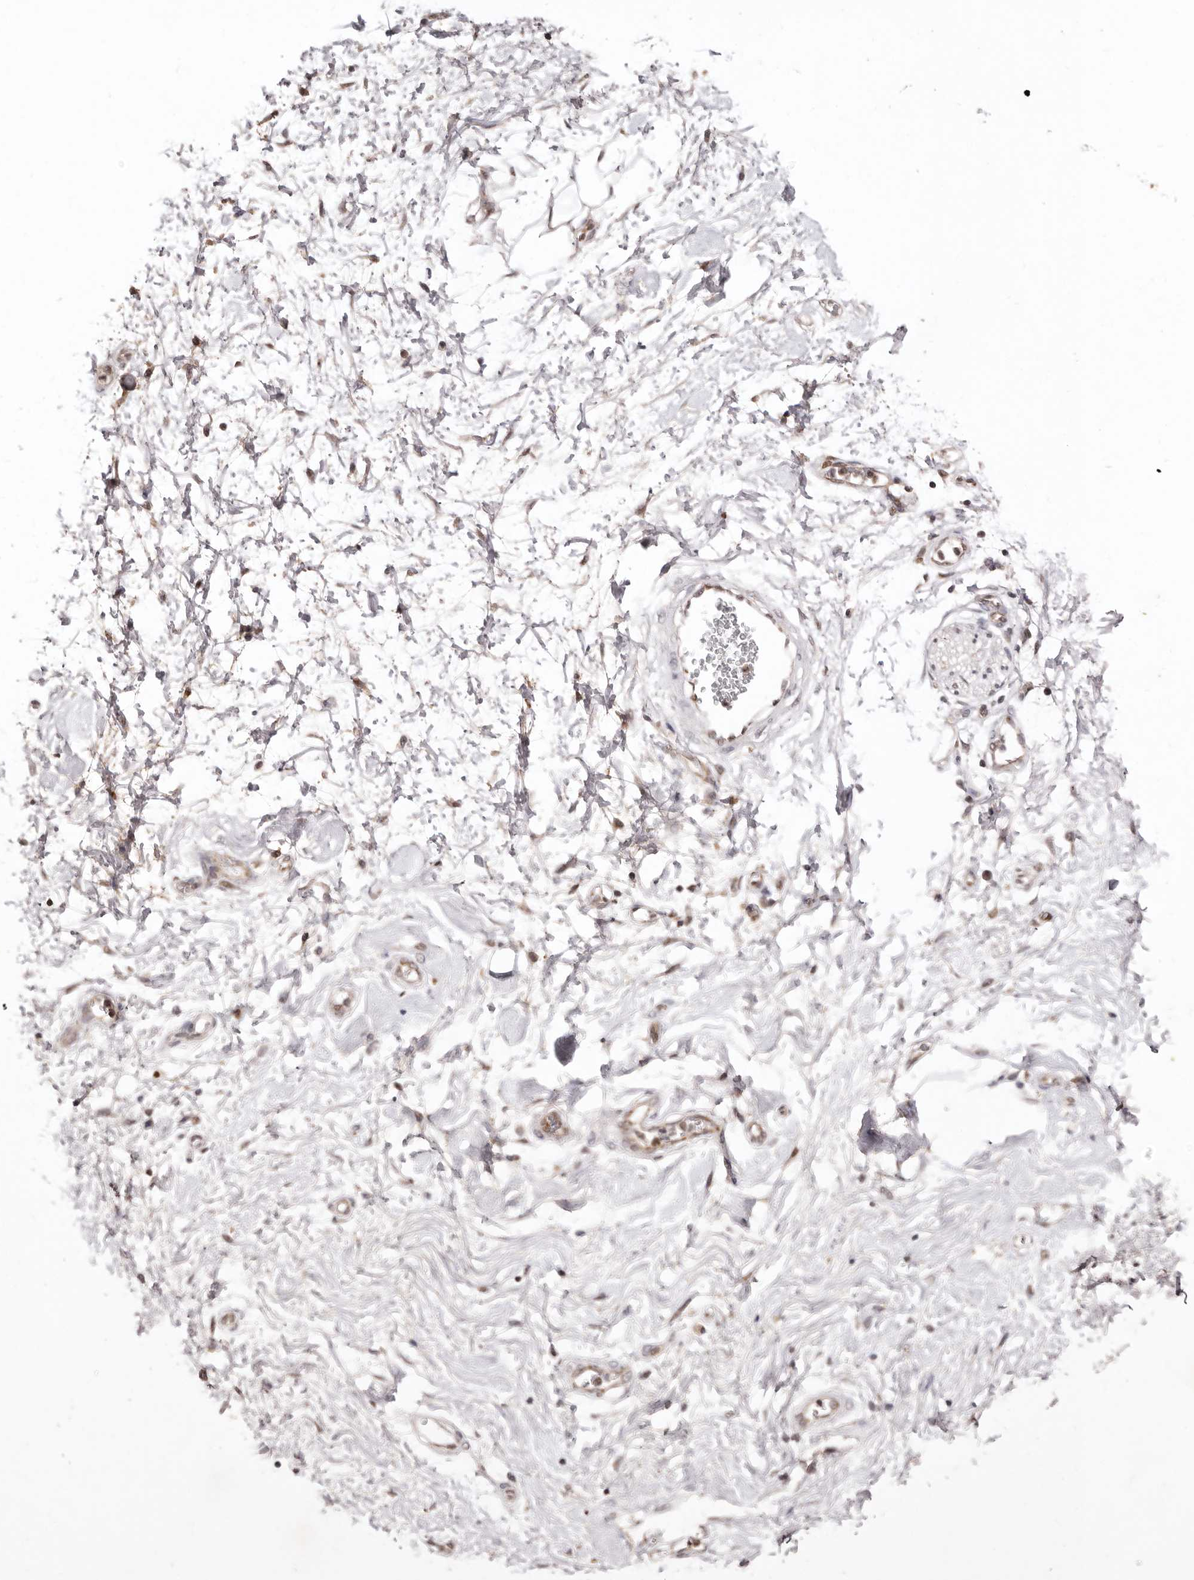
{"staining": {"intensity": "weak", "quantity": ">75%", "location": "cytoplasmic/membranous"}, "tissue": "adipose tissue", "cell_type": "Adipocytes", "image_type": "normal", "snomed": [{"axis": "morphology", "description": "Normal tissue, NOS"}, {"axis": "morphology", "description": "Adenocarcinoma, NOS"}, {"axis": "topography", "description": "Pancreas"}, {"axis": "topography", "description": "Peripheral nerve tissue"}], "caption": "Immunohistochemical staining of normal human adipose tissue shows weak cytoplasmic/membranous protein positivity in approximately >75% of adipocytes.", "gene": "NOTCH1", "patient": {"sex": "male", "age": 59}}